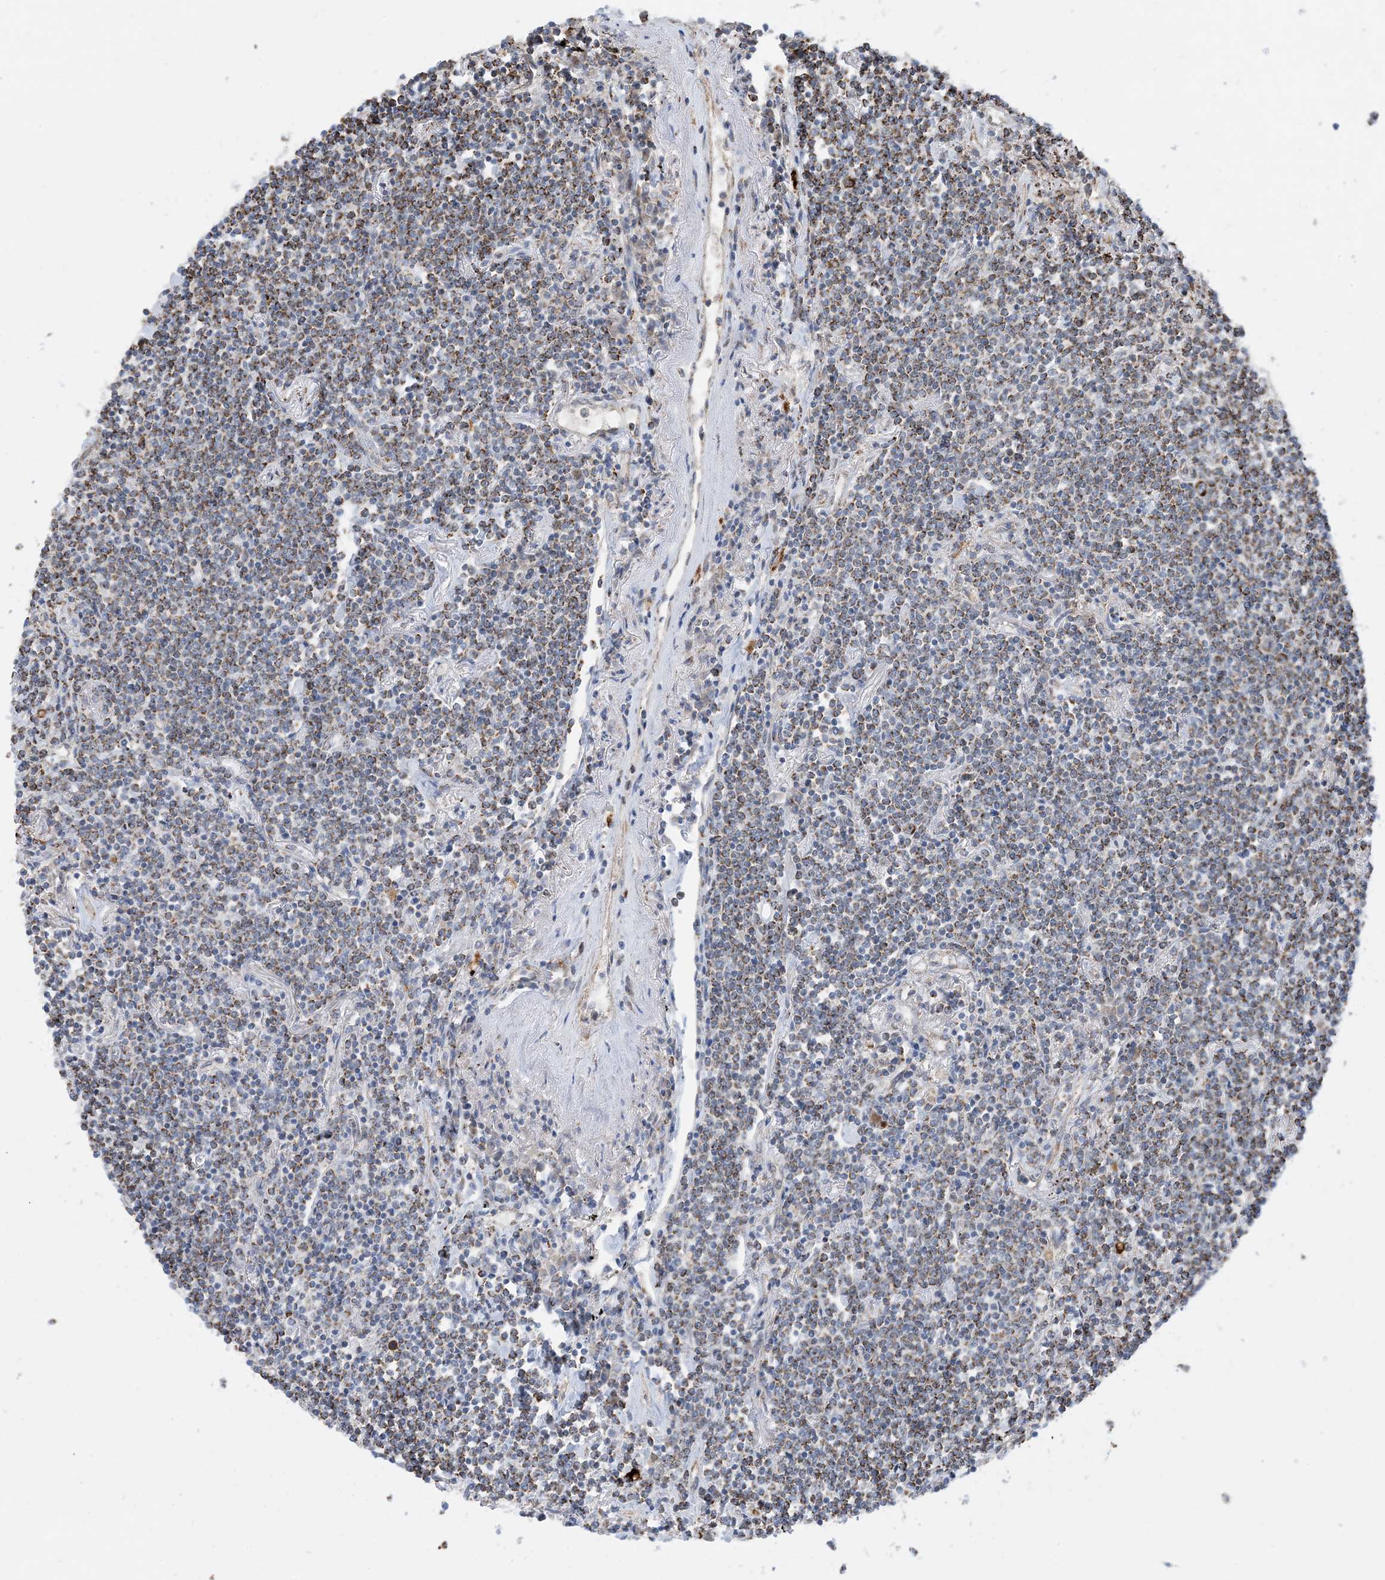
{"staining": {"intensity": "moderate", "quantity": "<25%", "location": "cytoplasmic/membranous"}, "tissue": "lymphoma", "cell_type": "Tumor cells", "image_type": "cancer", "snomed": [{"axis": "morphology", "description": "Malignant lymphoma, non-Hodgkin's type, Low grade"}, {"axis": "topography", "description": "Lung"}], "caption": "Human lymphoma stained with a protein marker displays moderate staining in tumor cells.", "gene": "PCDHGA1", "patient": {"sex": "female", "age": 71}}